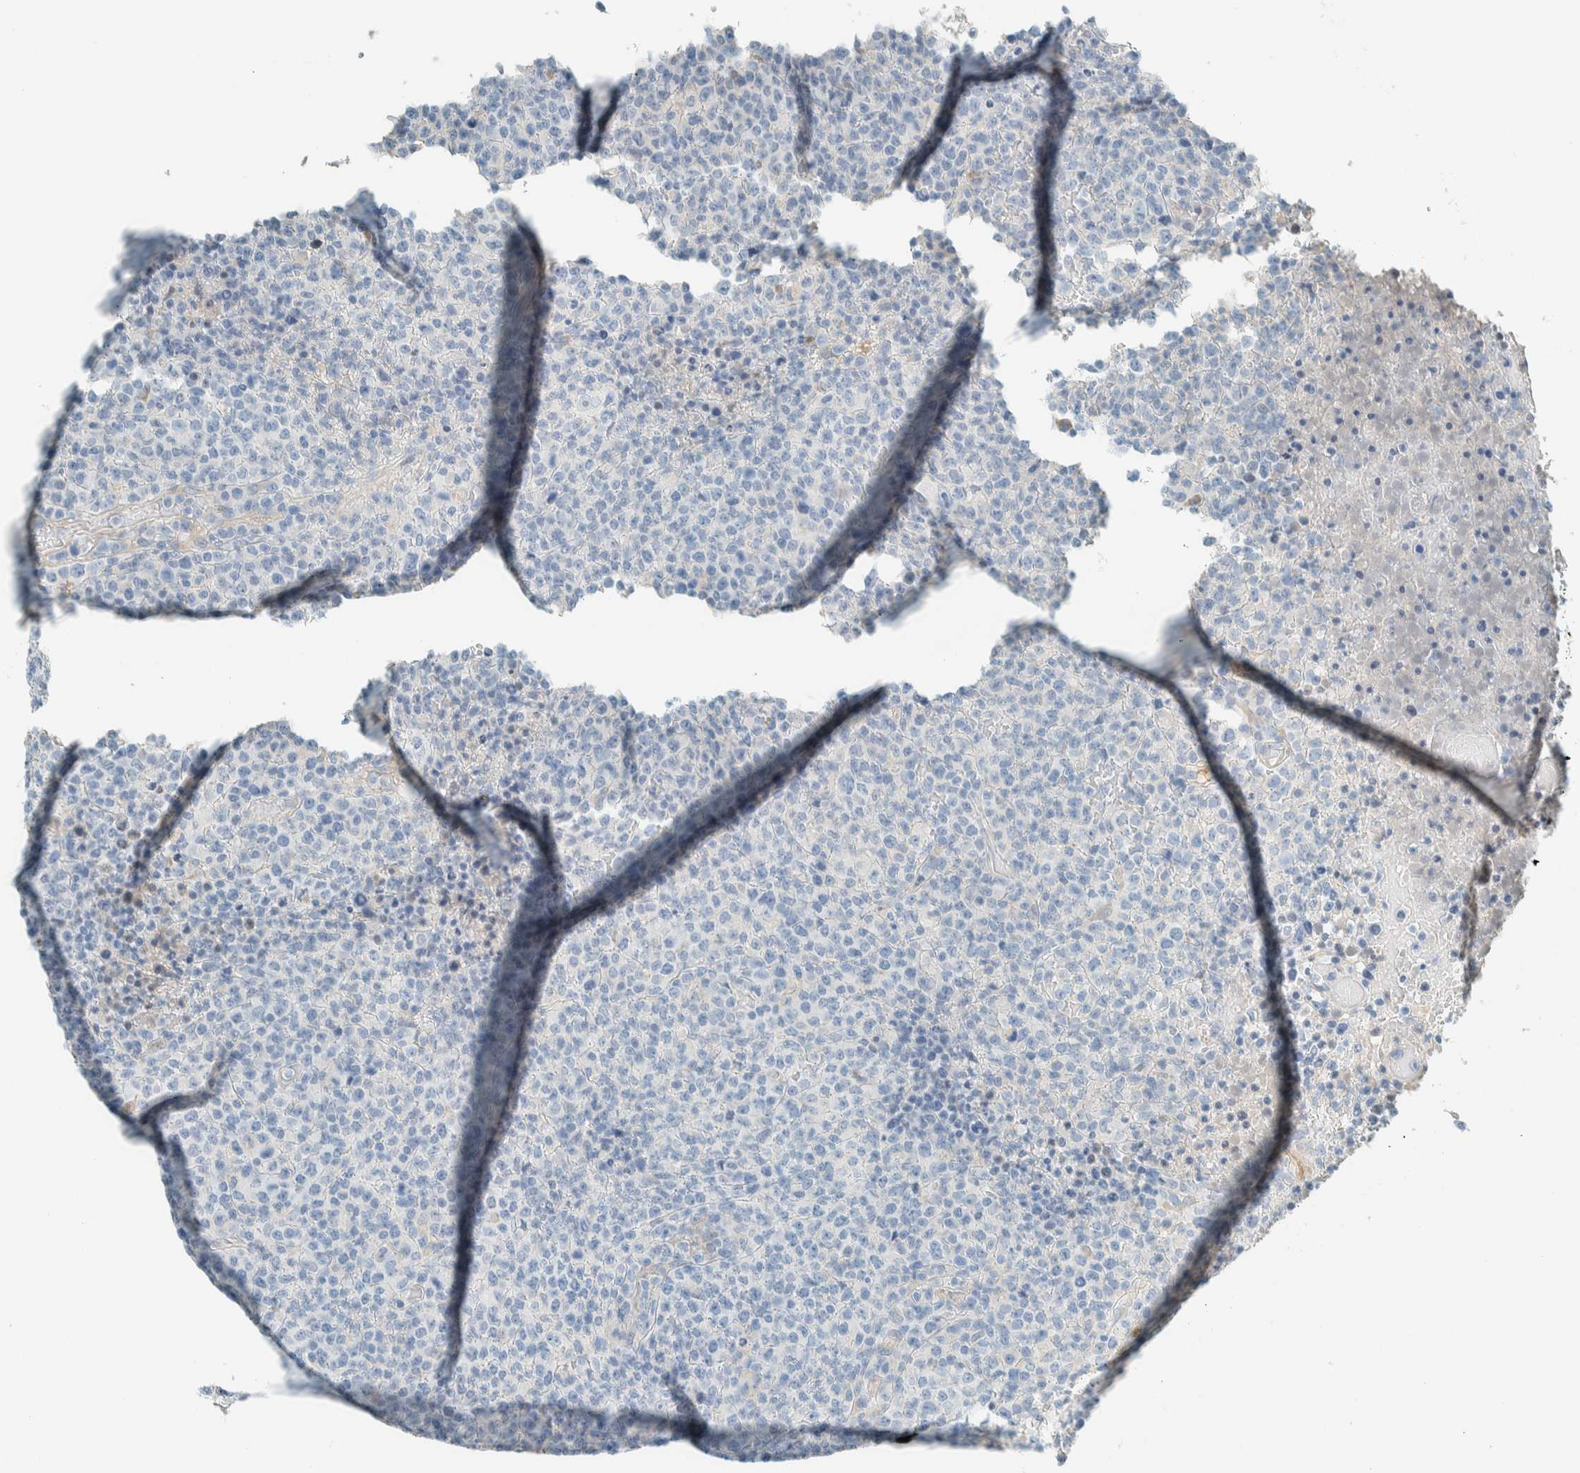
{"staining": {"intensity": "negative", "quantity": "none", "location": "none"}, "tissue": "lymphoma", "cell_type": "Tumor cells", "image_type": "cancer", "snomed": [{"axis": "morphology", "description": "Malignant lymphoma, non-Hodgkin's type, High grade"}, {"axis": "topography", "description": "Lymph node"}], "caption": "There is no significant staining in tumor cells of lymphoma.", "gene": "ALDH7A1", "patient": {"sex": "male", "age": 13}}